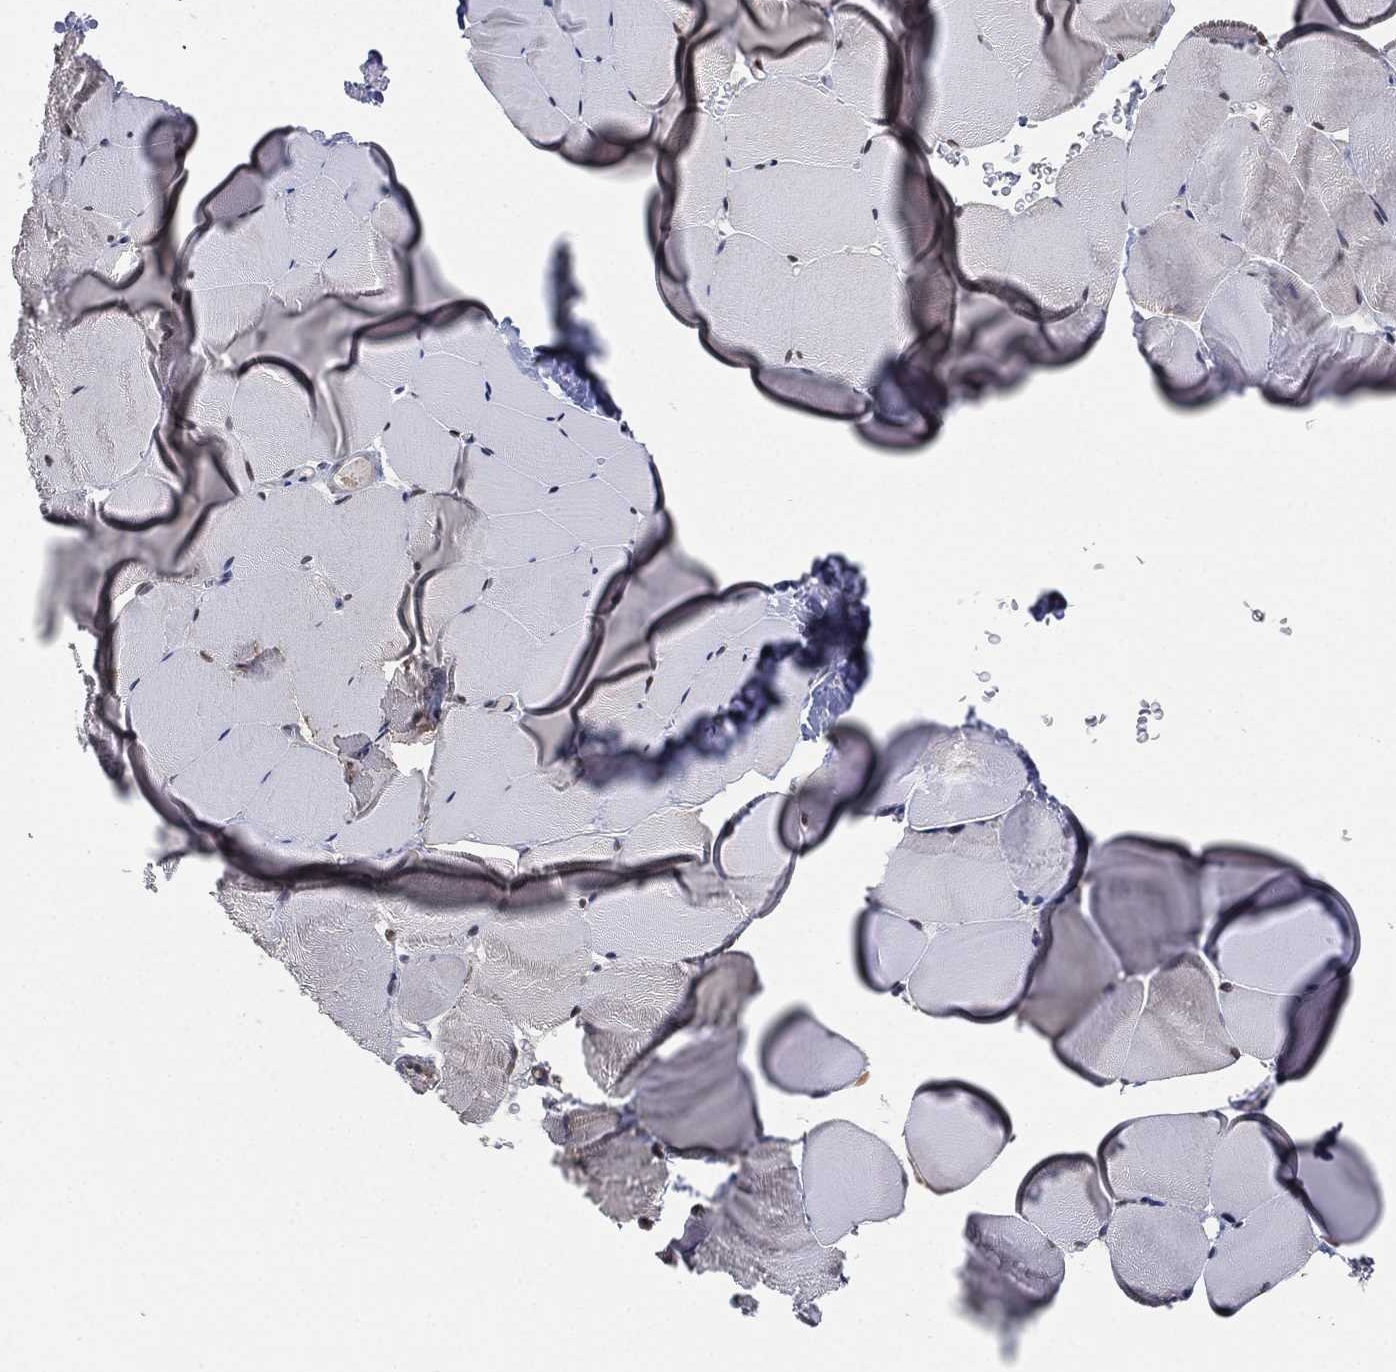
{"staining": {"intensity": "negative", "quantity": "none", "location": "none"}, "tissue": "skeletal muscle", "cell_type": "Myocytes", "image_type": "normal", "snomed": [{"axis": "morphology", "description": "Normal tissue, NOS"}, {"axis": "topography", "description": "Skeletal muscle"}], "caption": "DAB (3,3'-diaminobenzidine) immunohistochemical staining of unremarkable skeletal muscle exhibits no significant staining in myocytes. (Stains: DAB (3,3'-diaminobenzidine) immunohistochemistry with hematoxylin counter stain, Microscopy: brightfield microscopy at high magnification).", "gene": "WDR26", "patient": {"sex": "female", "age": 37}}